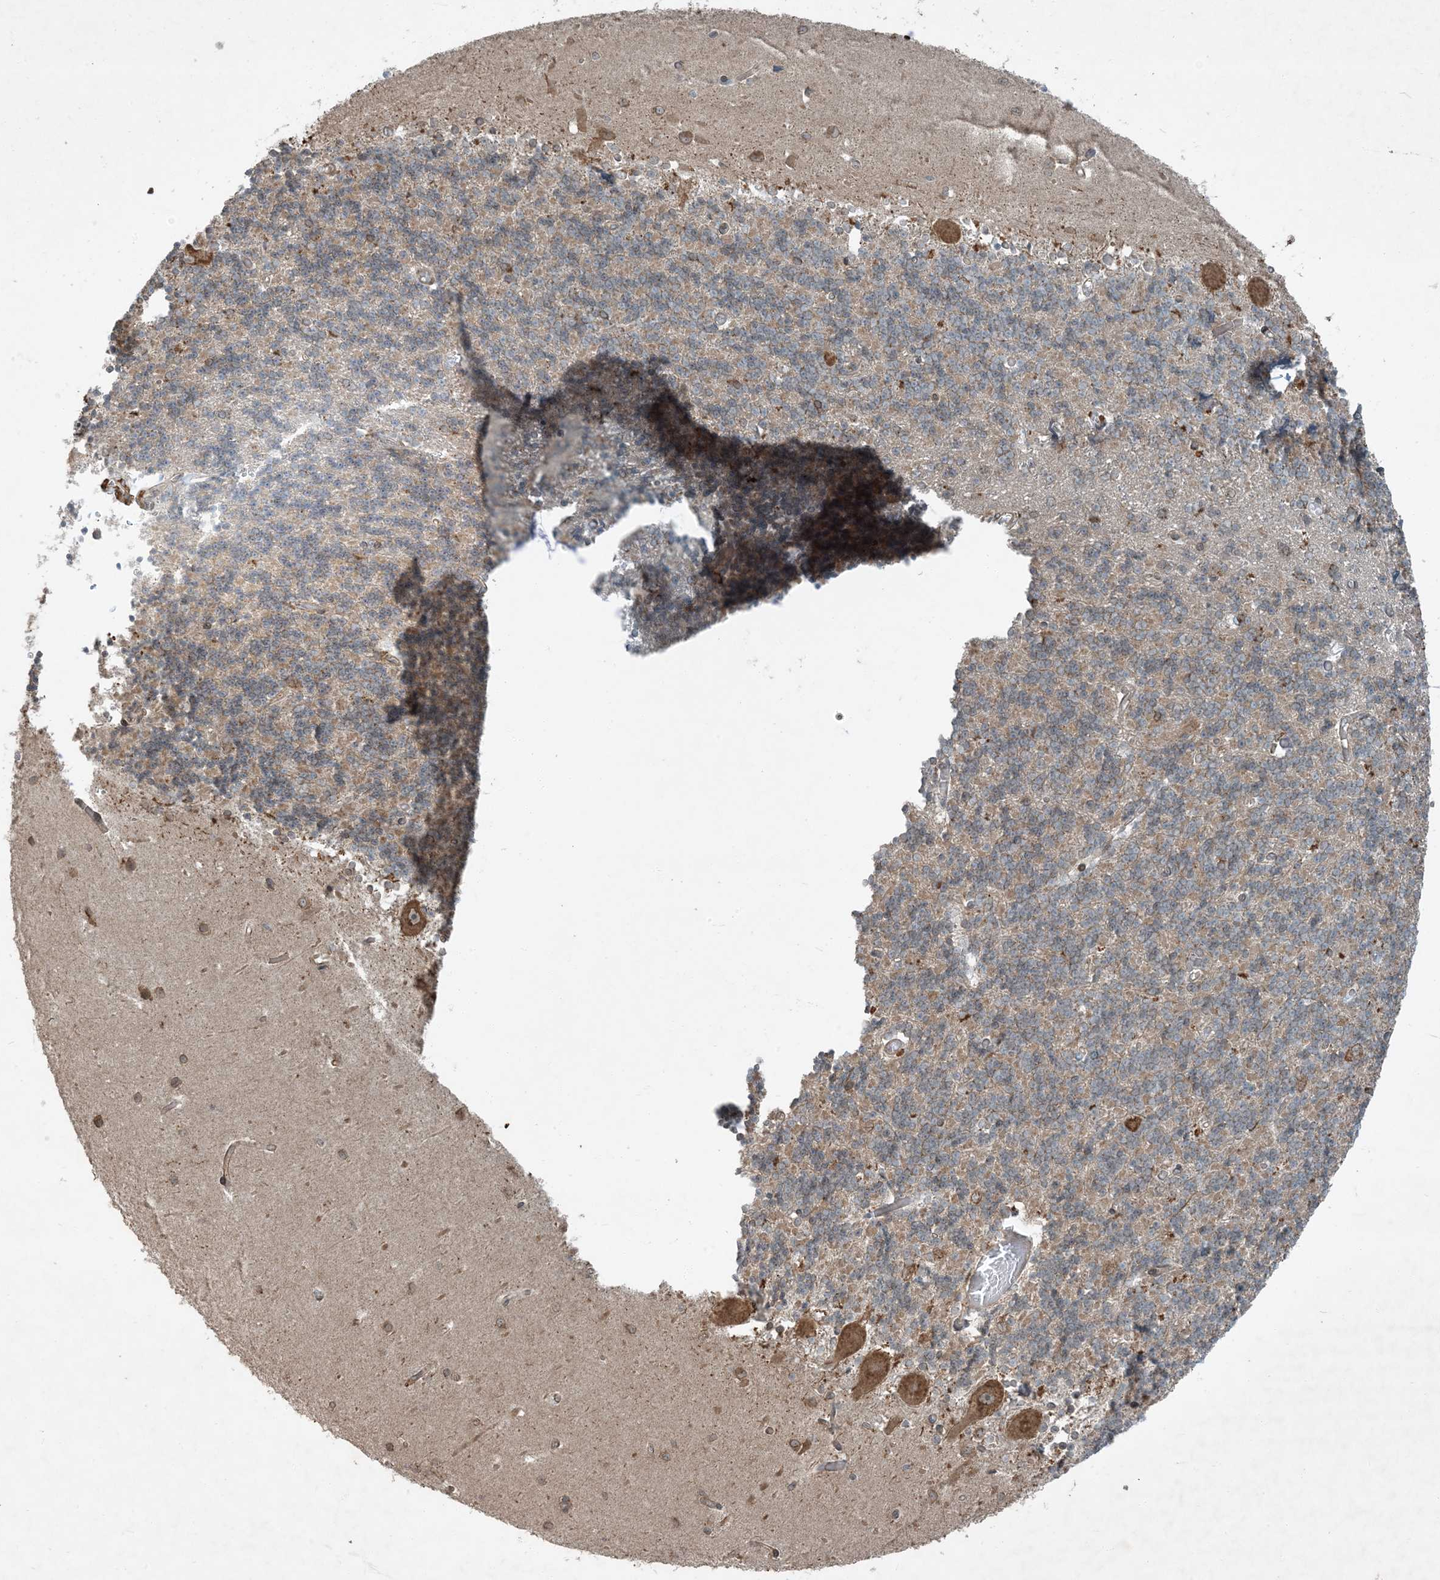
{"staining": {"intensity": "moderate", "quantity": "25%-75%", "location": "cytoplasmic/membranous"}, "tissue": "cerebellum", "cell_type": "Cells in granular layer", "image_type": "normal", "snomed": [{"axis": "morphology", "description": "Normal tissue, NOS"}, {"axis": "topography", "description": "Cerebellum"}], "caption": "Immunohistochemistry image of benign cerebellum: cerebellum stained using IHC reveals medium levels of moderate protein expression localized specifically in the cytoplasmic/membranous of cells in granular layer, appearing as a cytoplasmic/membranous brown color.", "gene": "COMMD8", "patient": {"sex": "male", "age": 37}}